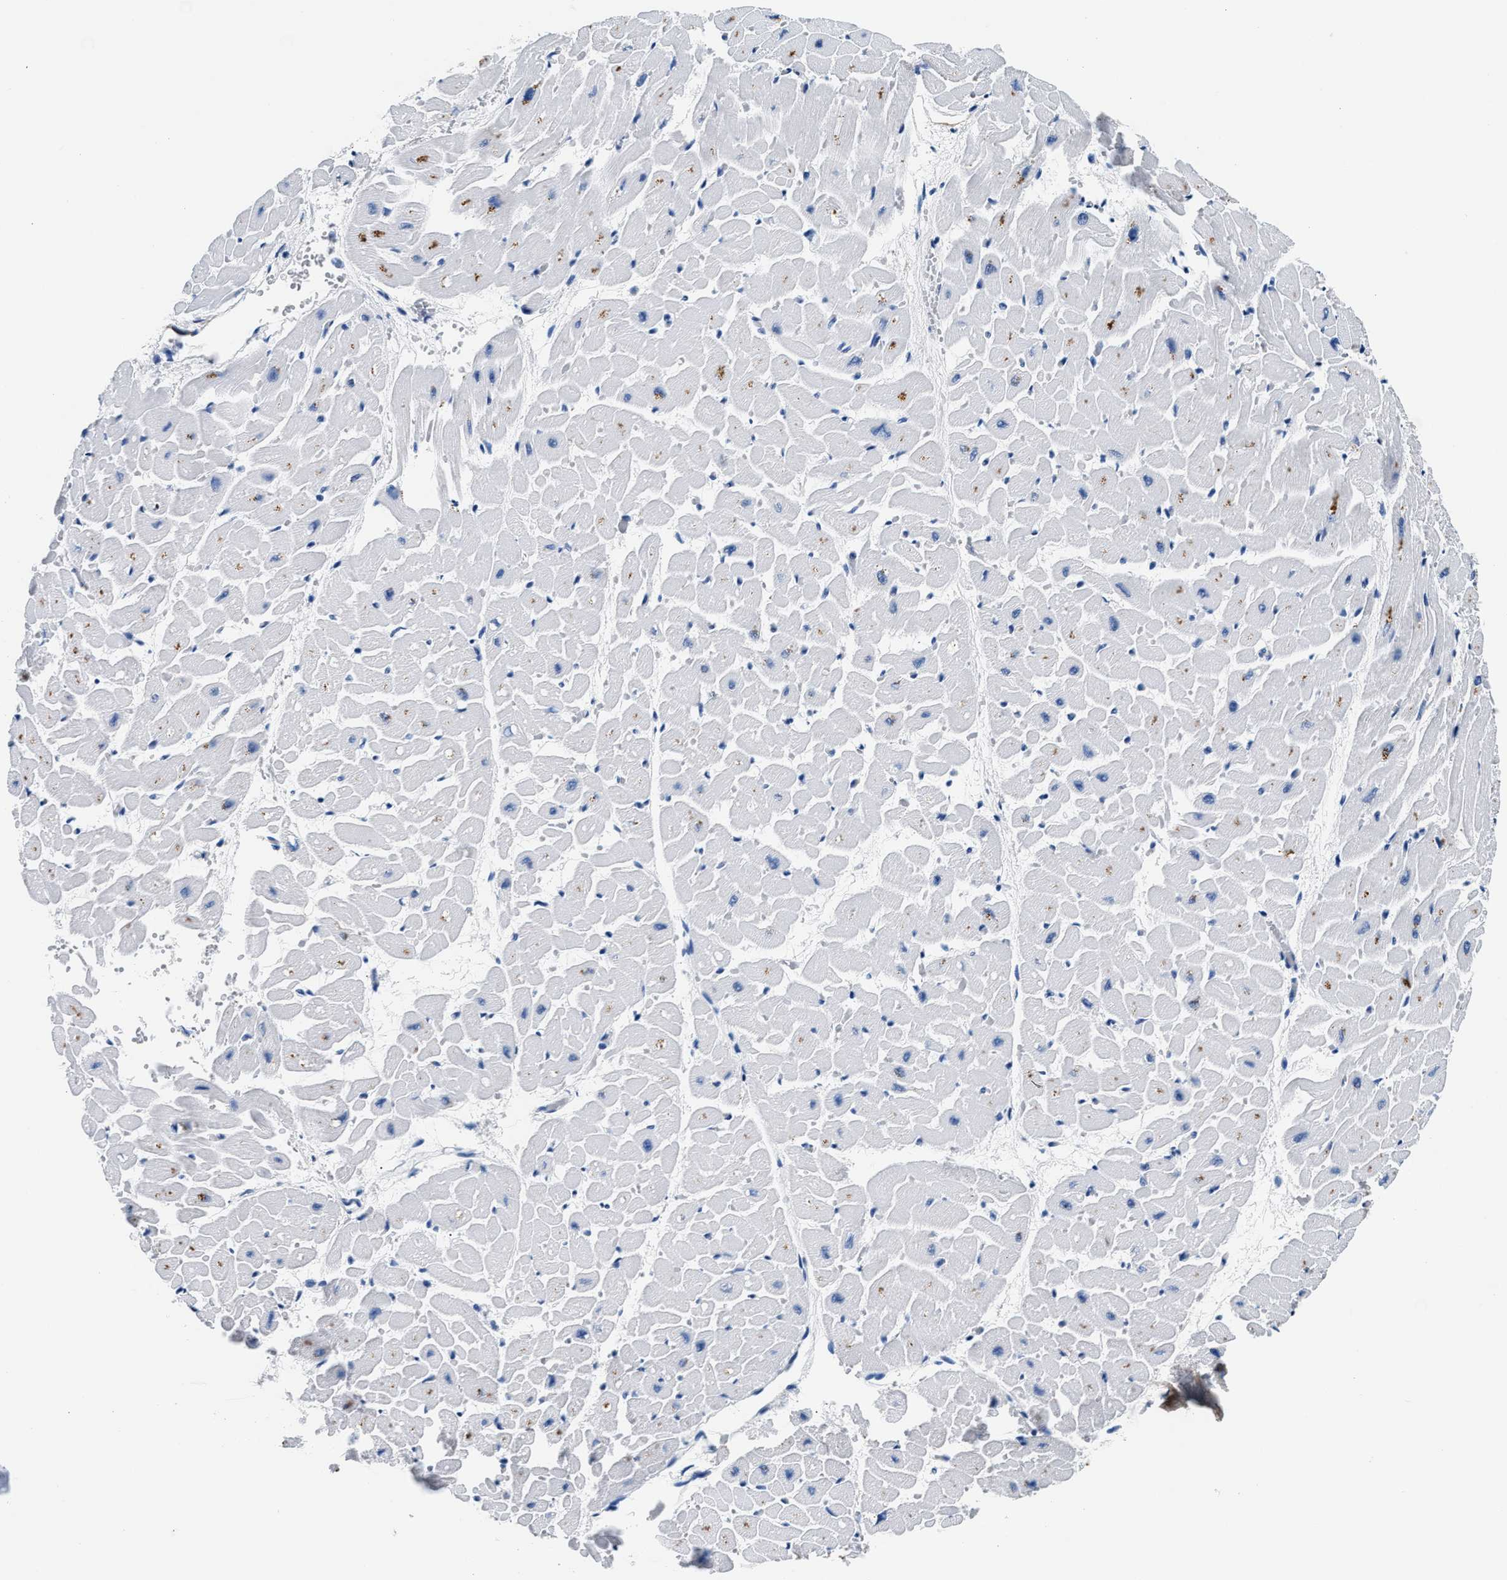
{"staining": {"intensity": "moderate", "quantity": "<25%", "location": "cytoplasmic/membranous"}, "tissue": "heart muscle", "cell_type": "Cardiomyocytes", "image_type": "normal", "snomed": [{"axis": "morphology", "description": "Normal tissue, NOS"}, {"axis": "topography", "description": "Heart"}], "caption": "Immunohistochemistry (DAB) staining of benign heart muscle shows moderate cytoplasmic/membranous protein positivity in approximately <25% of cardiomyocytes. The staining is performed using DAB brown chromogen to label protein expression. The nuclei are counter-stained blue using hematoxylin.", "gene": "TNR", "patient": {"sex": "male", "age": 45}}